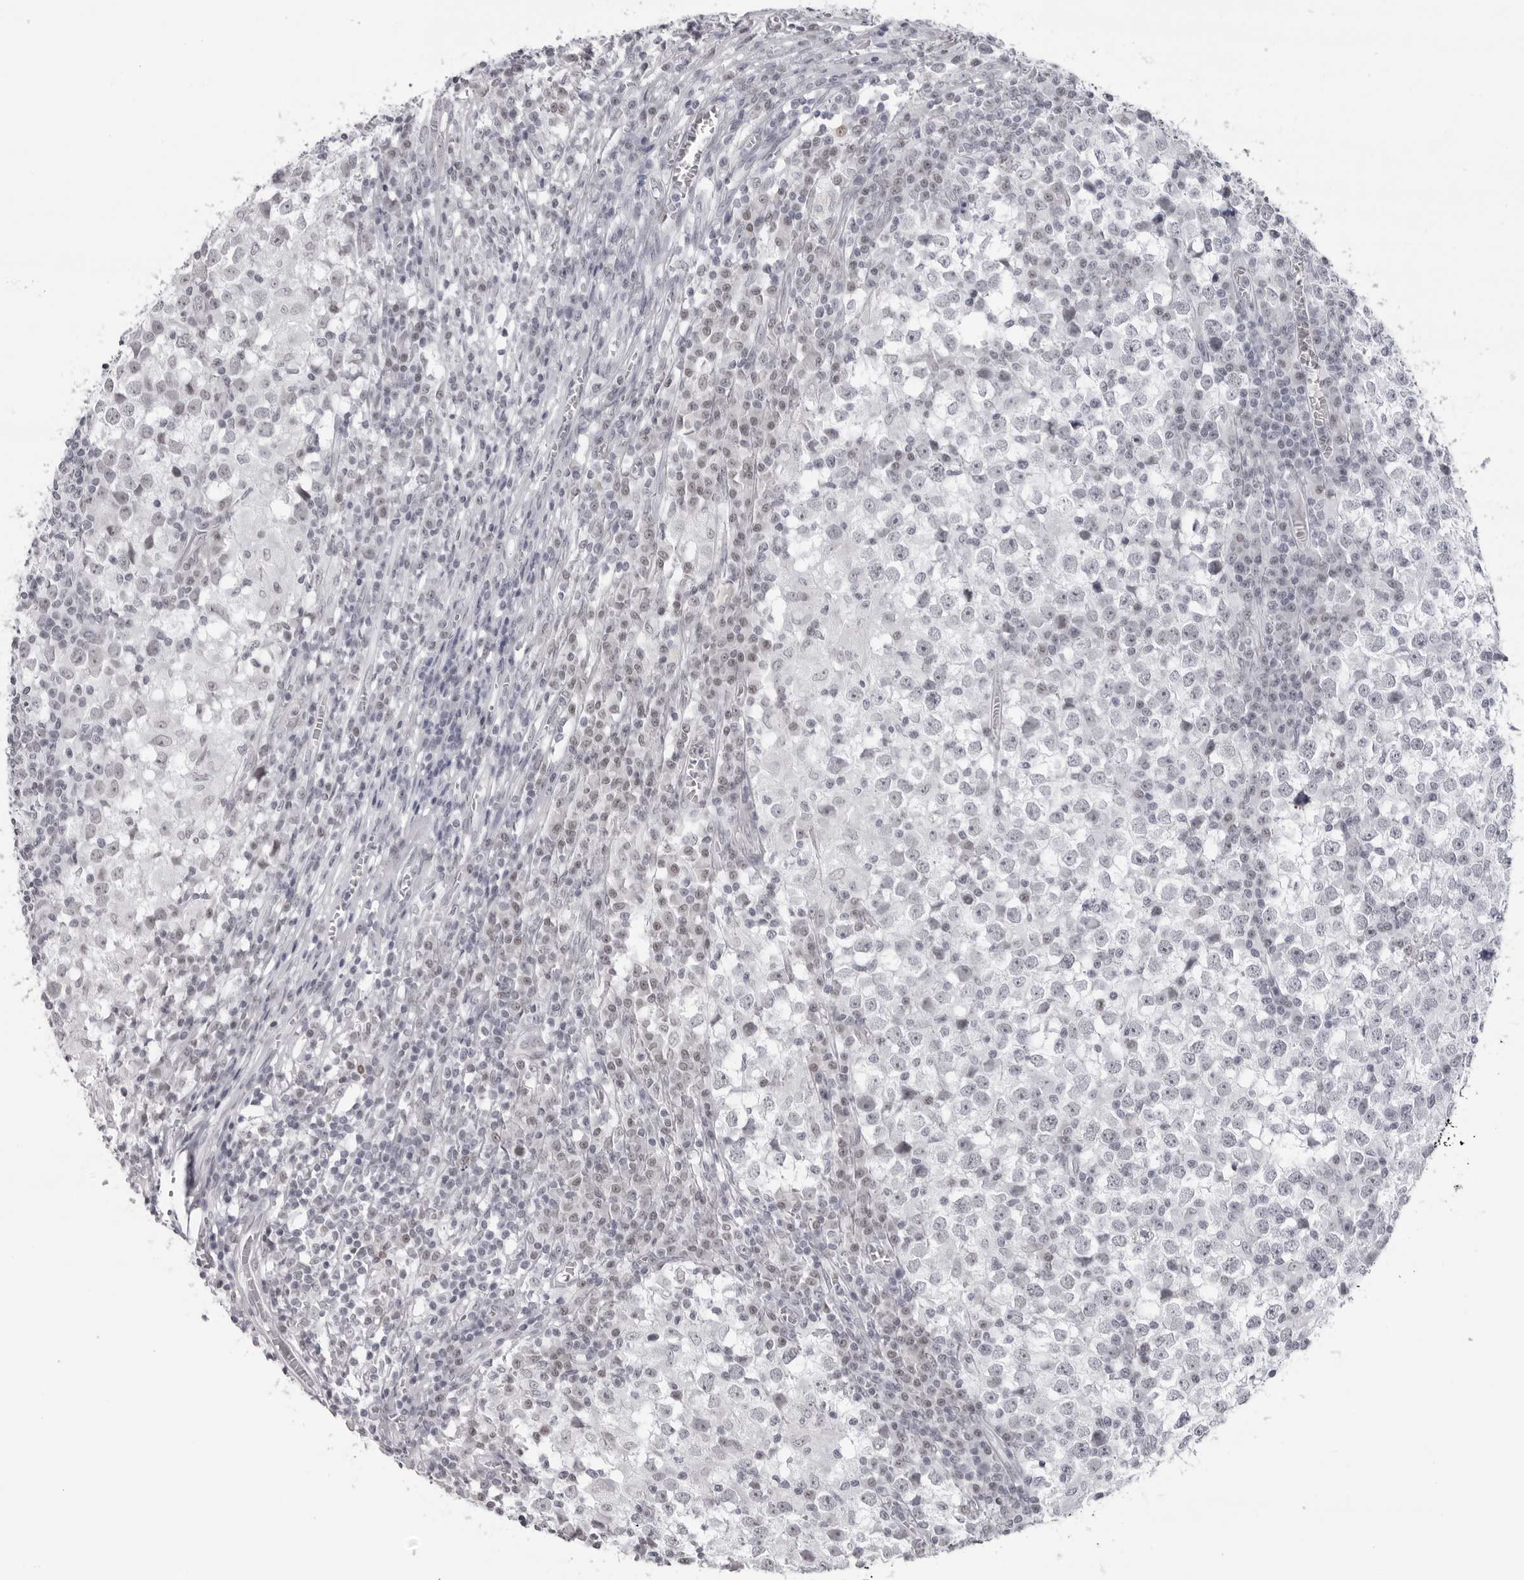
{"staining": {"intensity": "negative", "quantity": "none", "location": "none"}, "tissue": "testis cancer", "cell_type": "Tumor cells", "image_type": "cancer", "snomed": [{"axis": "morphology", "description": "Seminoma, NOS"}, {"axis": "topography", "description": "Testis"}], "caption": "This is an immunohistochemistry micrograph of testis seminoma. There is no staining in tumor cells.", "gene": "ESPN", "patient": {"sex": "male", "age": 65}}